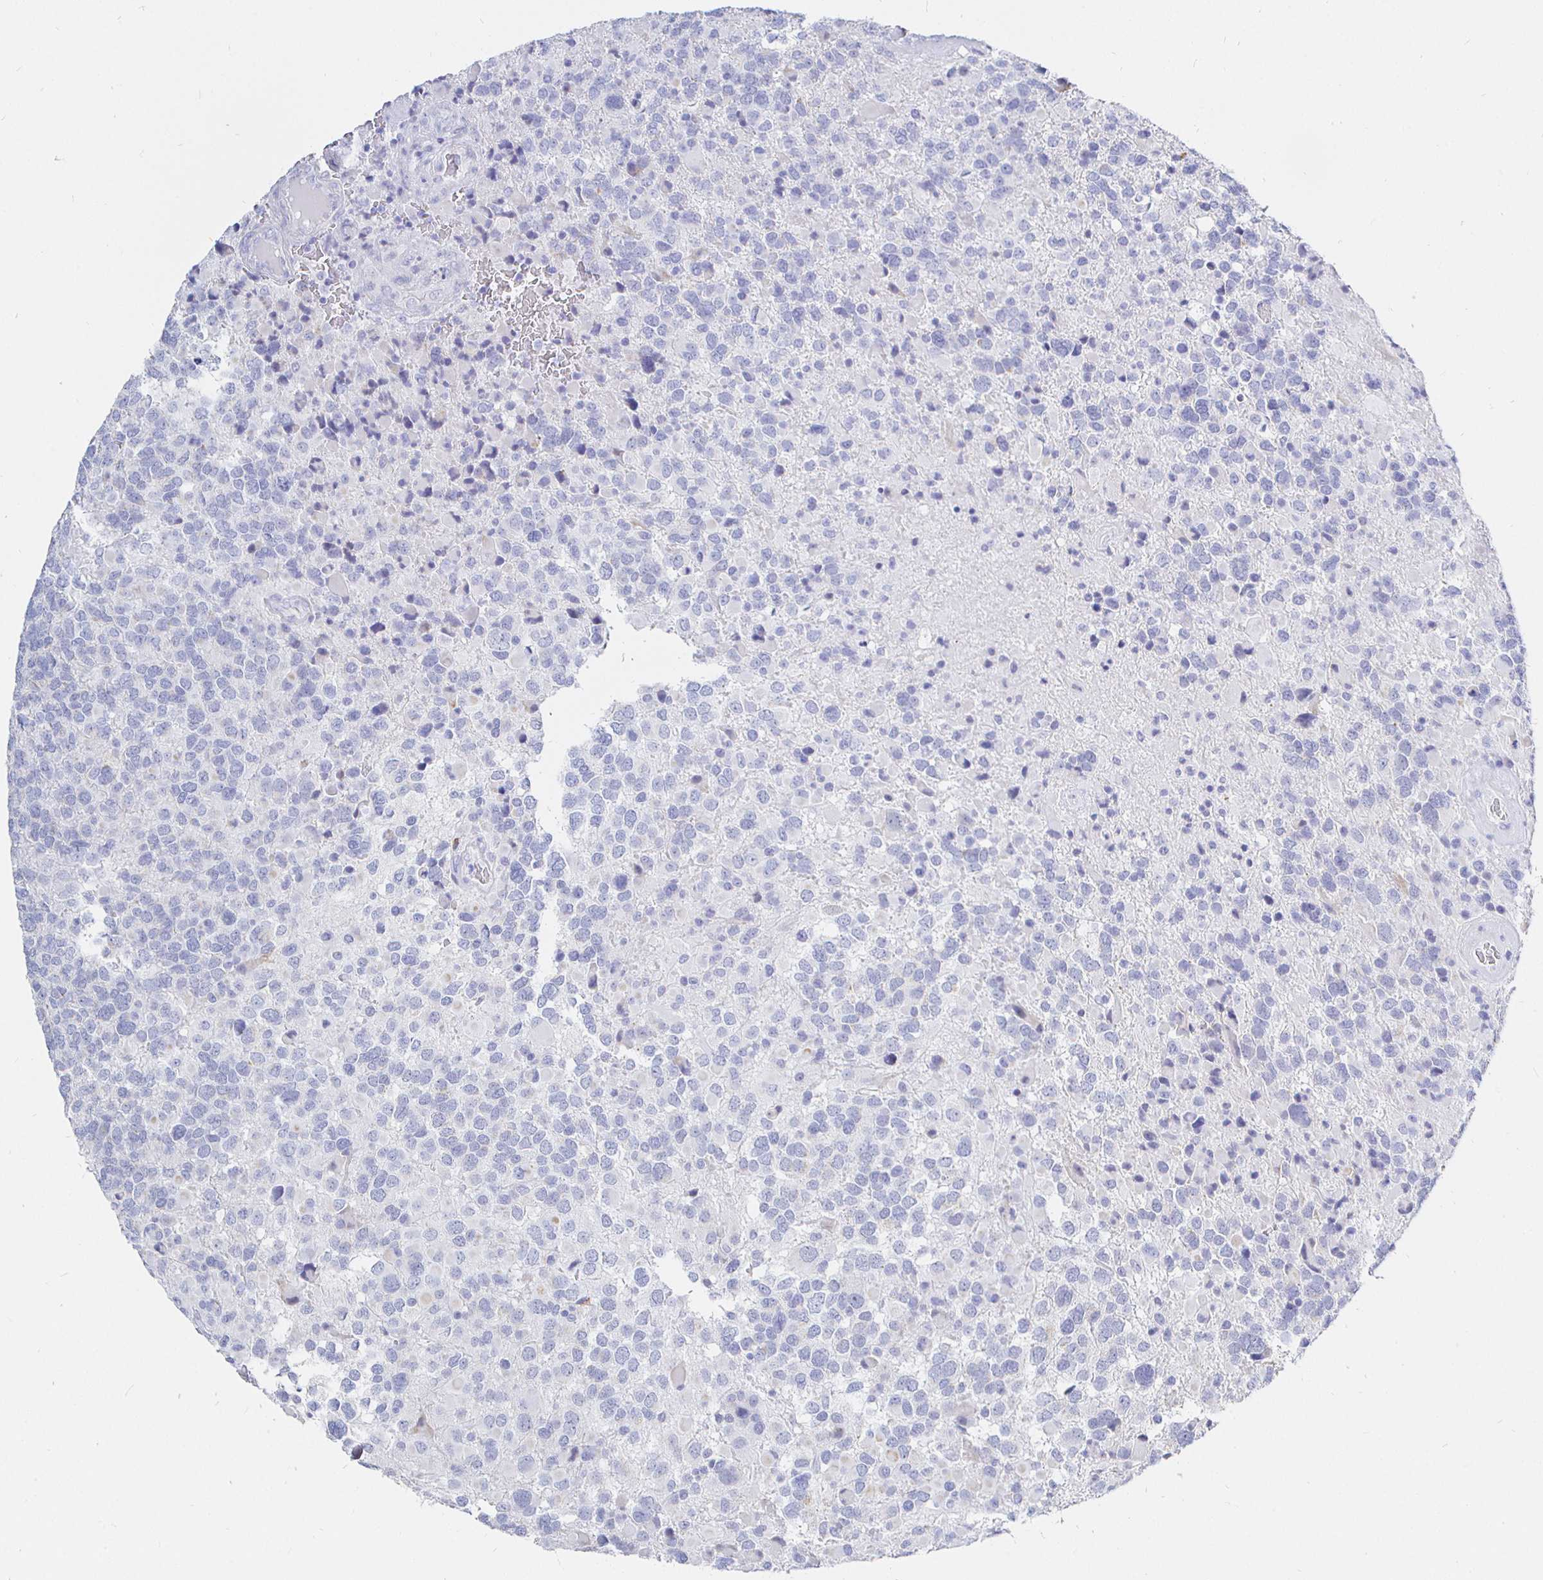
{"staining": {"intensity": "negative", "quantity": "none", "location": "none"}, "tissue": "glioma", "cell_type": "Tumor cells", "image_type": "cancer", "snomed": [{"axis": "morphology", "description": "Glioma, malignant, High grade"}, {"axis": "topography", "description": "Brain"}], "caption": "IHC image of glioma stained for a protein (brown), which reveals no expression in tumor cells. The staining is performed using DAB brown chromogen with nuclei counter-stained in using hematoxylin.", "gene": "CR2", "patient": {"sex": "female", "age": 40}}